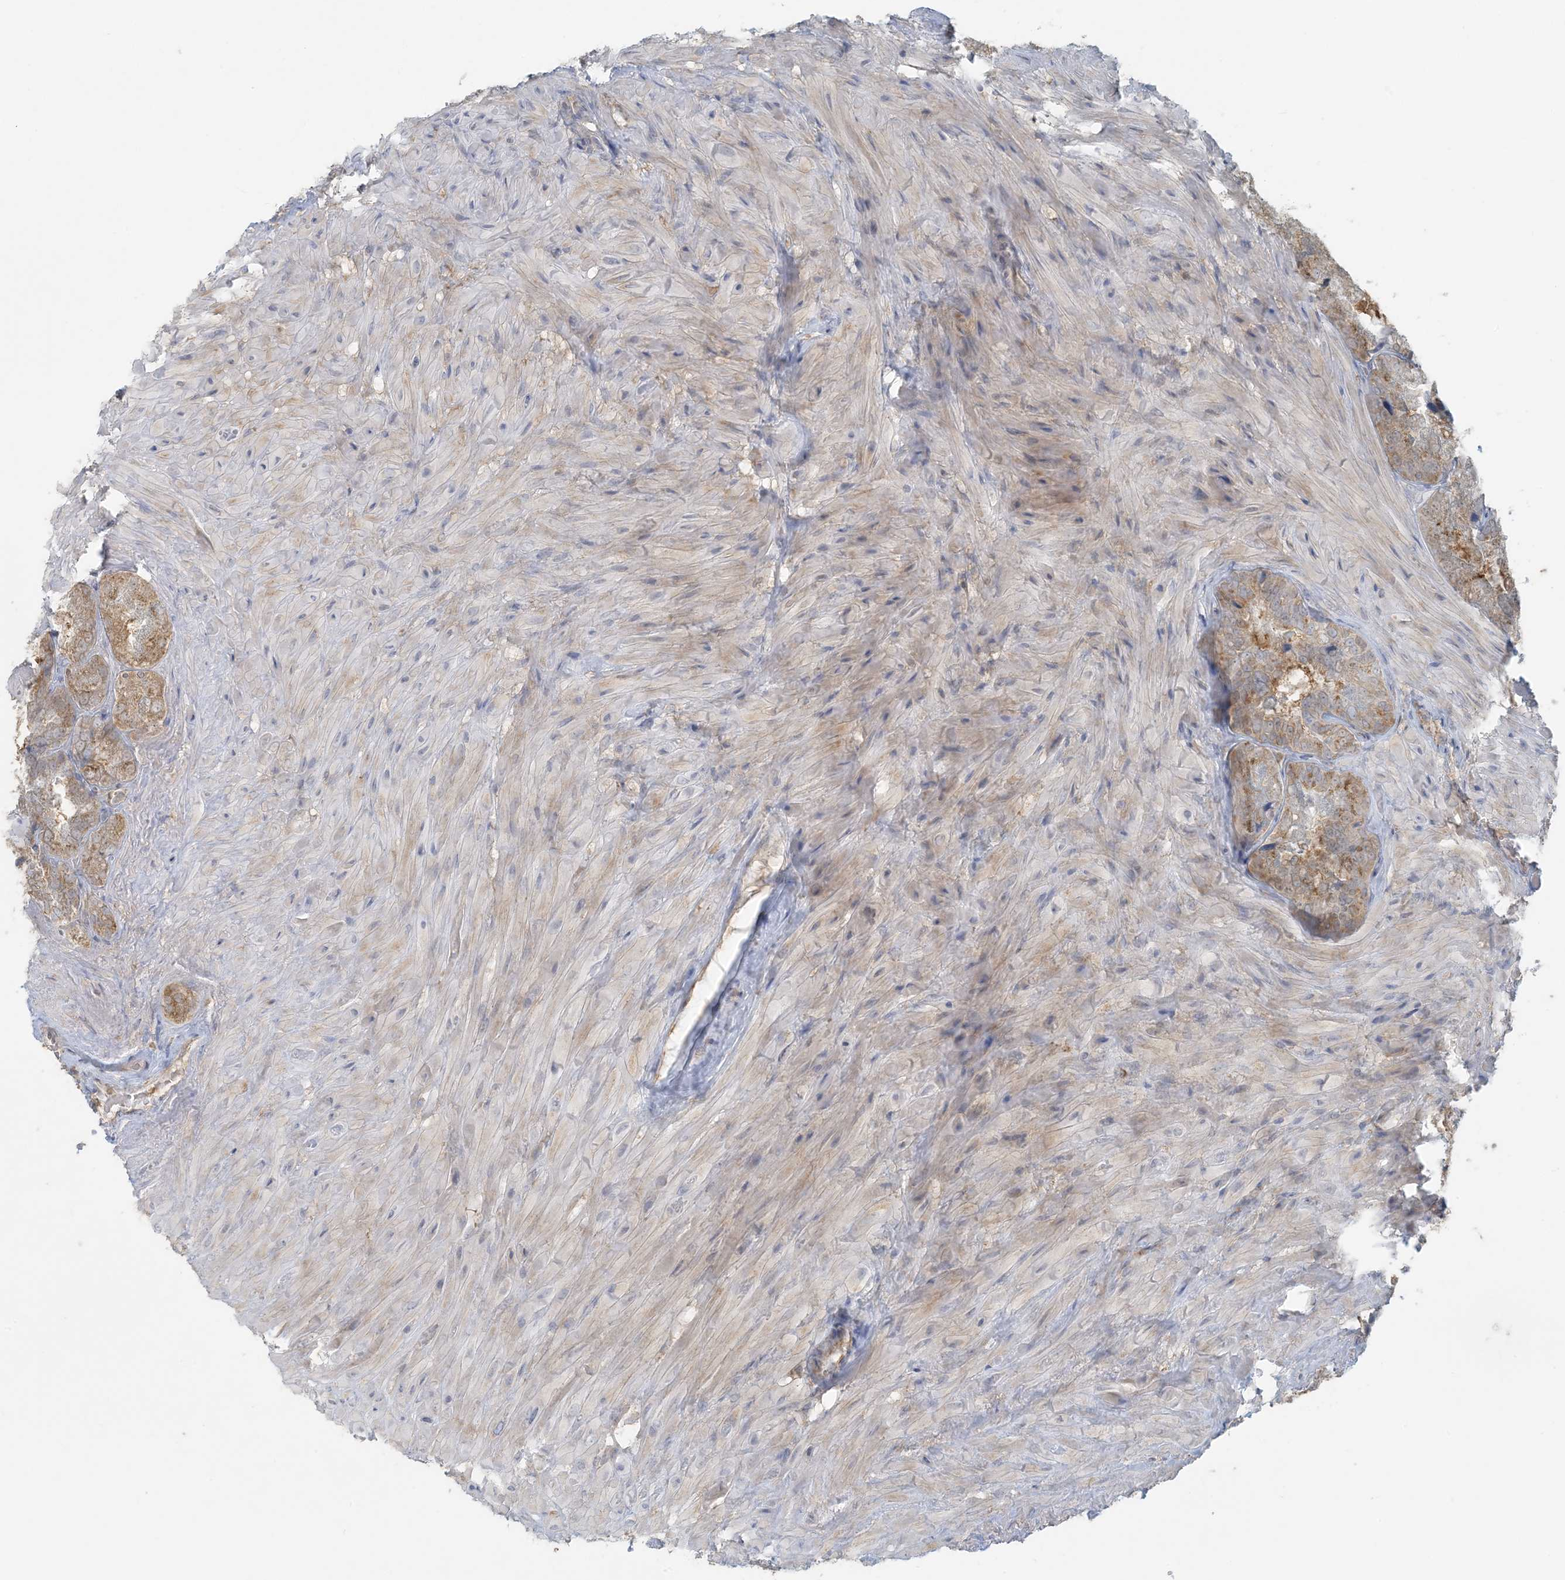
{"staining": {"intensity": "moderate", "quantity": ">75%", "location": "cytoplasmic/membranous"}, "tissue": "seminal vesicle", "cell_type": "Glandular cells", "image_type": "normal", "snomed": [{"axis": "morphology", "description": "Normal tissue, NOS"}, {"axis": "topography", "description": "Seminal veicle"}, {"axis": "topography", "description": "Peripheral nerve tissue"}], "caption": "Immunohistochemical staining of normal human seminal vesicle shows medium levels of moderate cytoplasmic/membranous positivity in approximately >75% of glandular cells.", "gene": "HACL1", "patient": {"sex": "male", "age": 63}}